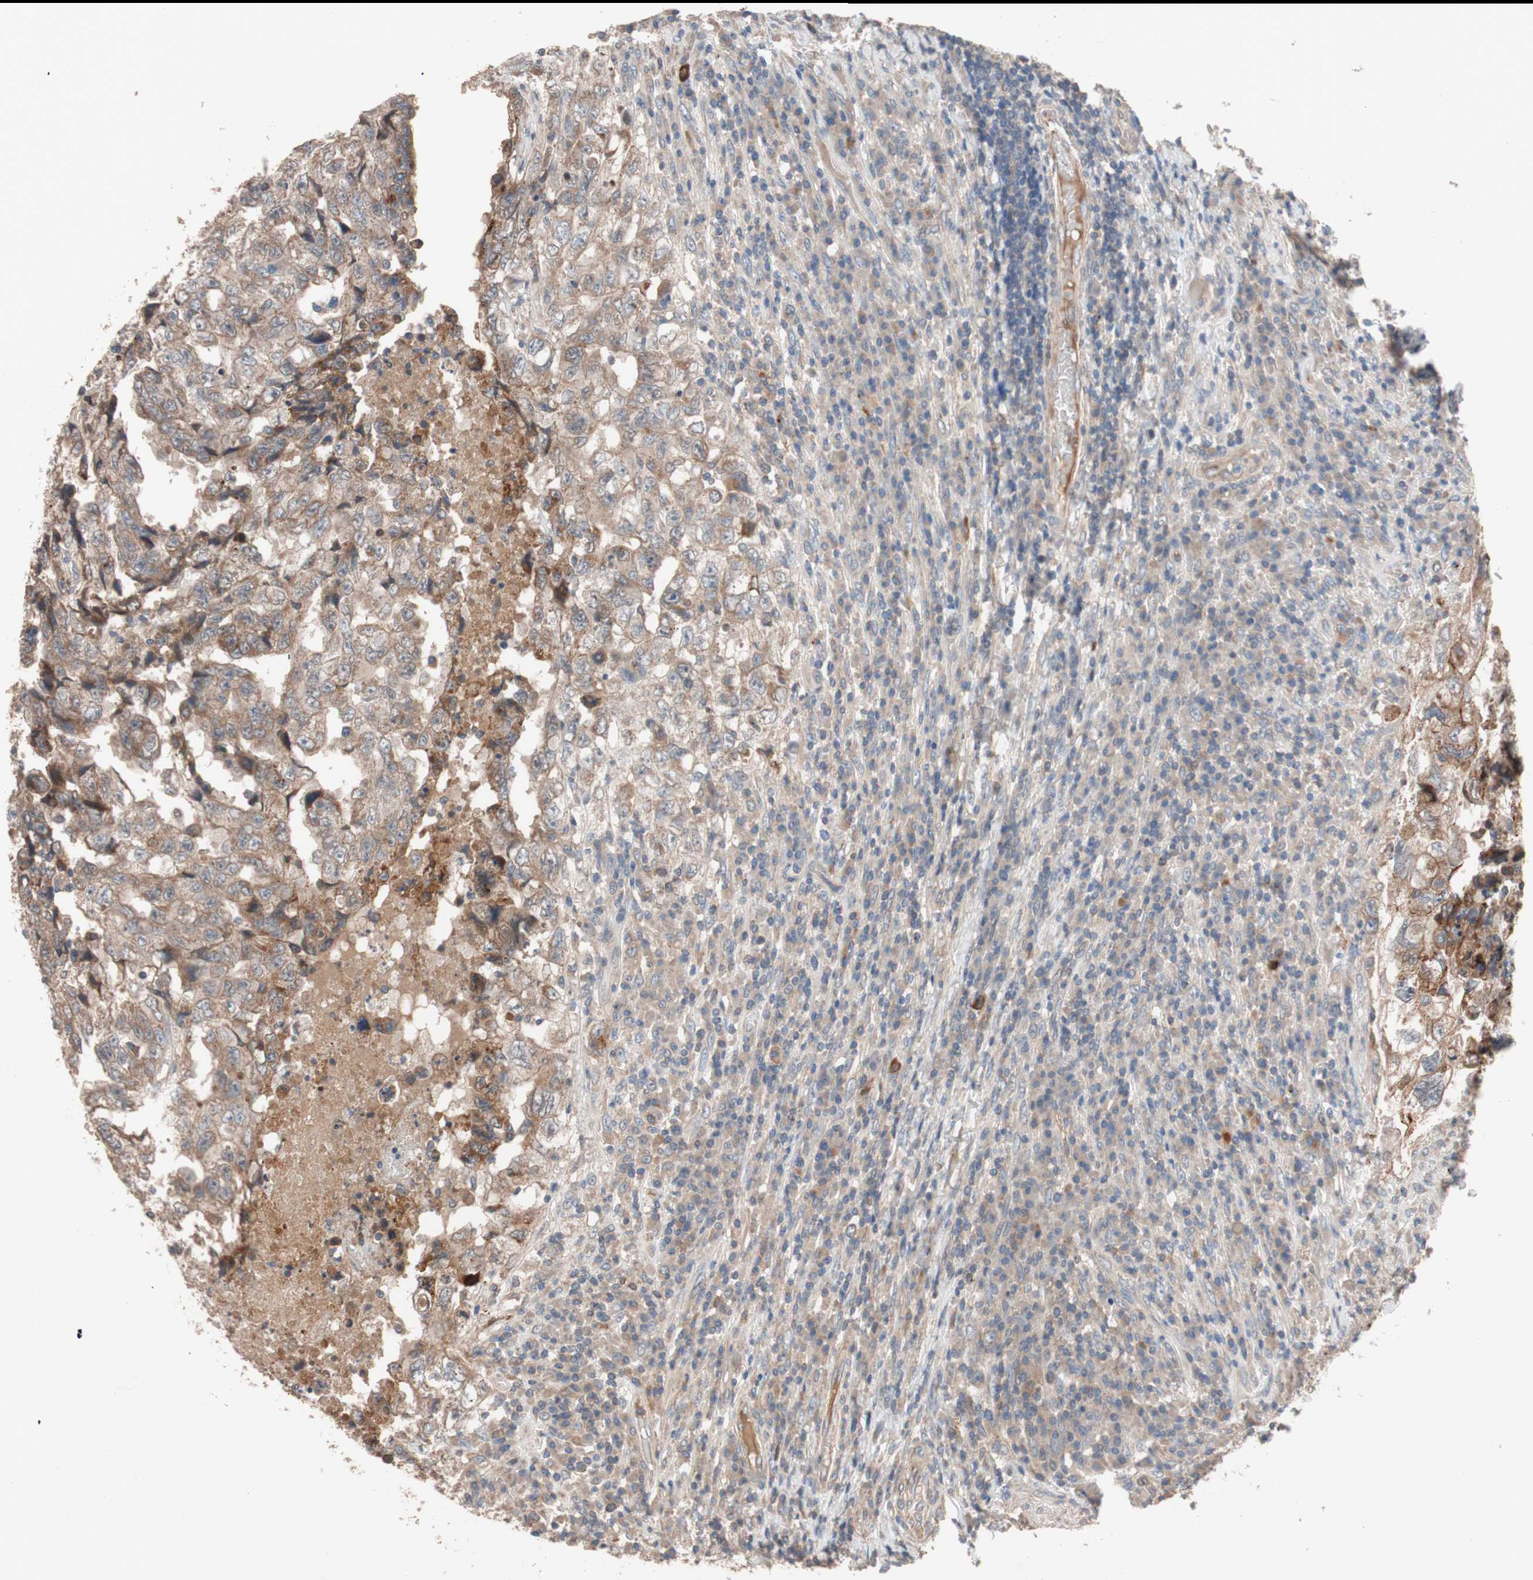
{"staining": {"intensity": "moderate", "quantity": ">75%", "location": "cytoplasmic/membranous"}, "tissue": "testis cancer", "cell_type": "Tumor cells", "image_type": "cancer", "snomed": [{"axis": "morphology", "description": "Necrosis, NOS"}, {"axis": "morphology", "description": "Carcinoma, Embryonal, NOS"}, {"axis": "topography", "description": "Testis"}], "caption": "DAB immunohistochemical staining of human testis cancer (embryonal carcinoma) demonstrates moderate cytoplasmic/membranous protein expression in about >75% of tumor cells.", "gene": "SDC4", "patient": {"sex": "male", "age": 19}}